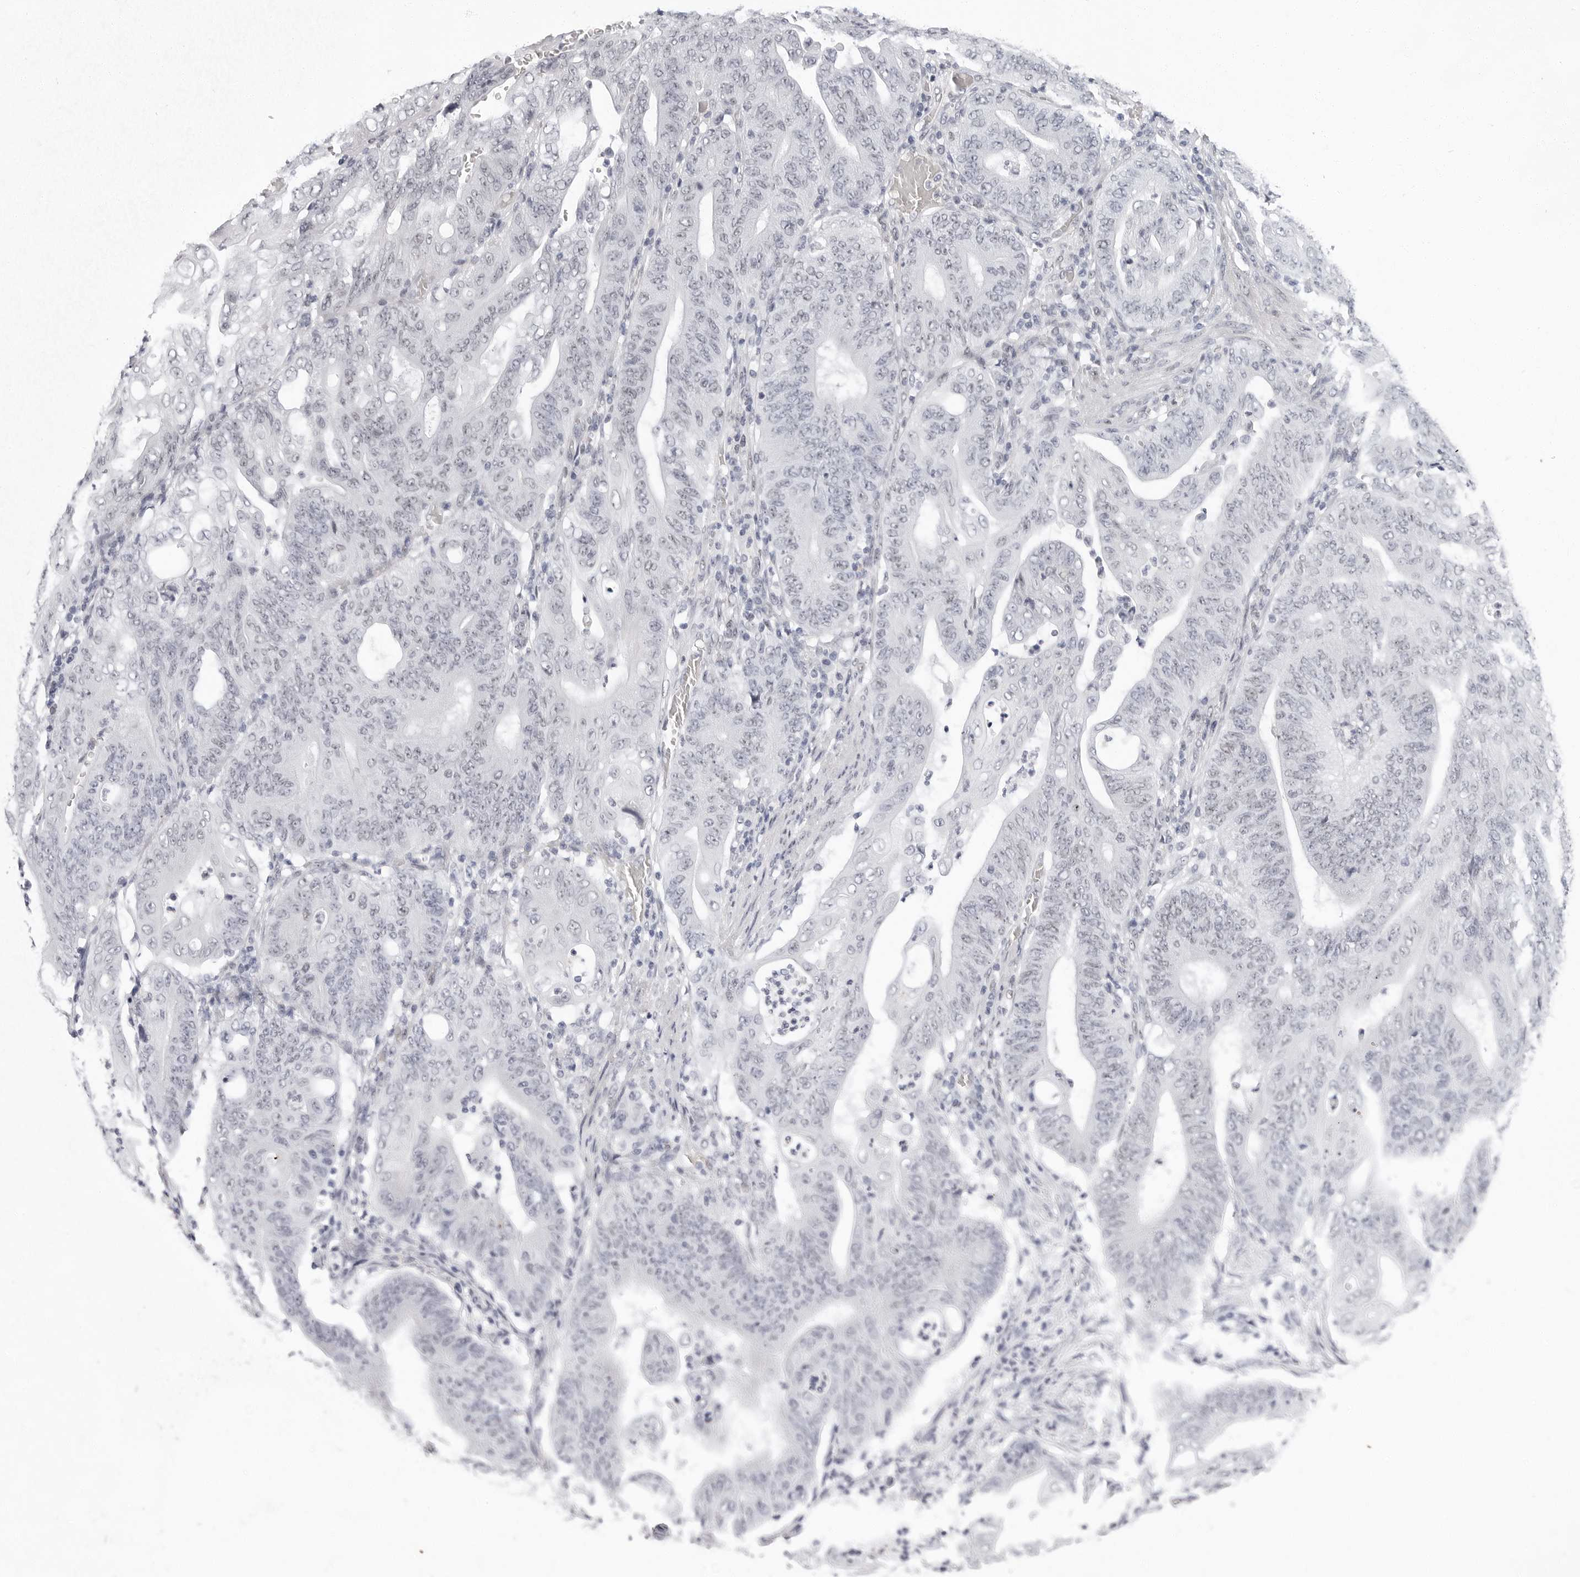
{"staining": {"intensity": "negative", "quantity": "none", "location": "none"}, "tissue": "stomach cancer", "cell_type": "Tumor cells", "image_type": "cancer", "snomed": [{"axis": "morphology", "description": "Adenocarcinoma, NOS"}, {"axis": "topography", "description": "Stomach"}], "caption": "Immunohistochemistry (IHC) histopathology image of neoplastic tissue: adenocarcinoma (stomach) stained with DAB (3,3'-diaminobenzidine) reveals no significant protein positivity in tumor cells. (Stains: DAB (3,3'-diaminobenzidine) immunohistochemistry (IHC) with hematoxylin counter stain, Microscopy: brightfield microscopy at high magnification).", "gene": "VEZF1", "patient": {"sex": "female", "age": 73}}